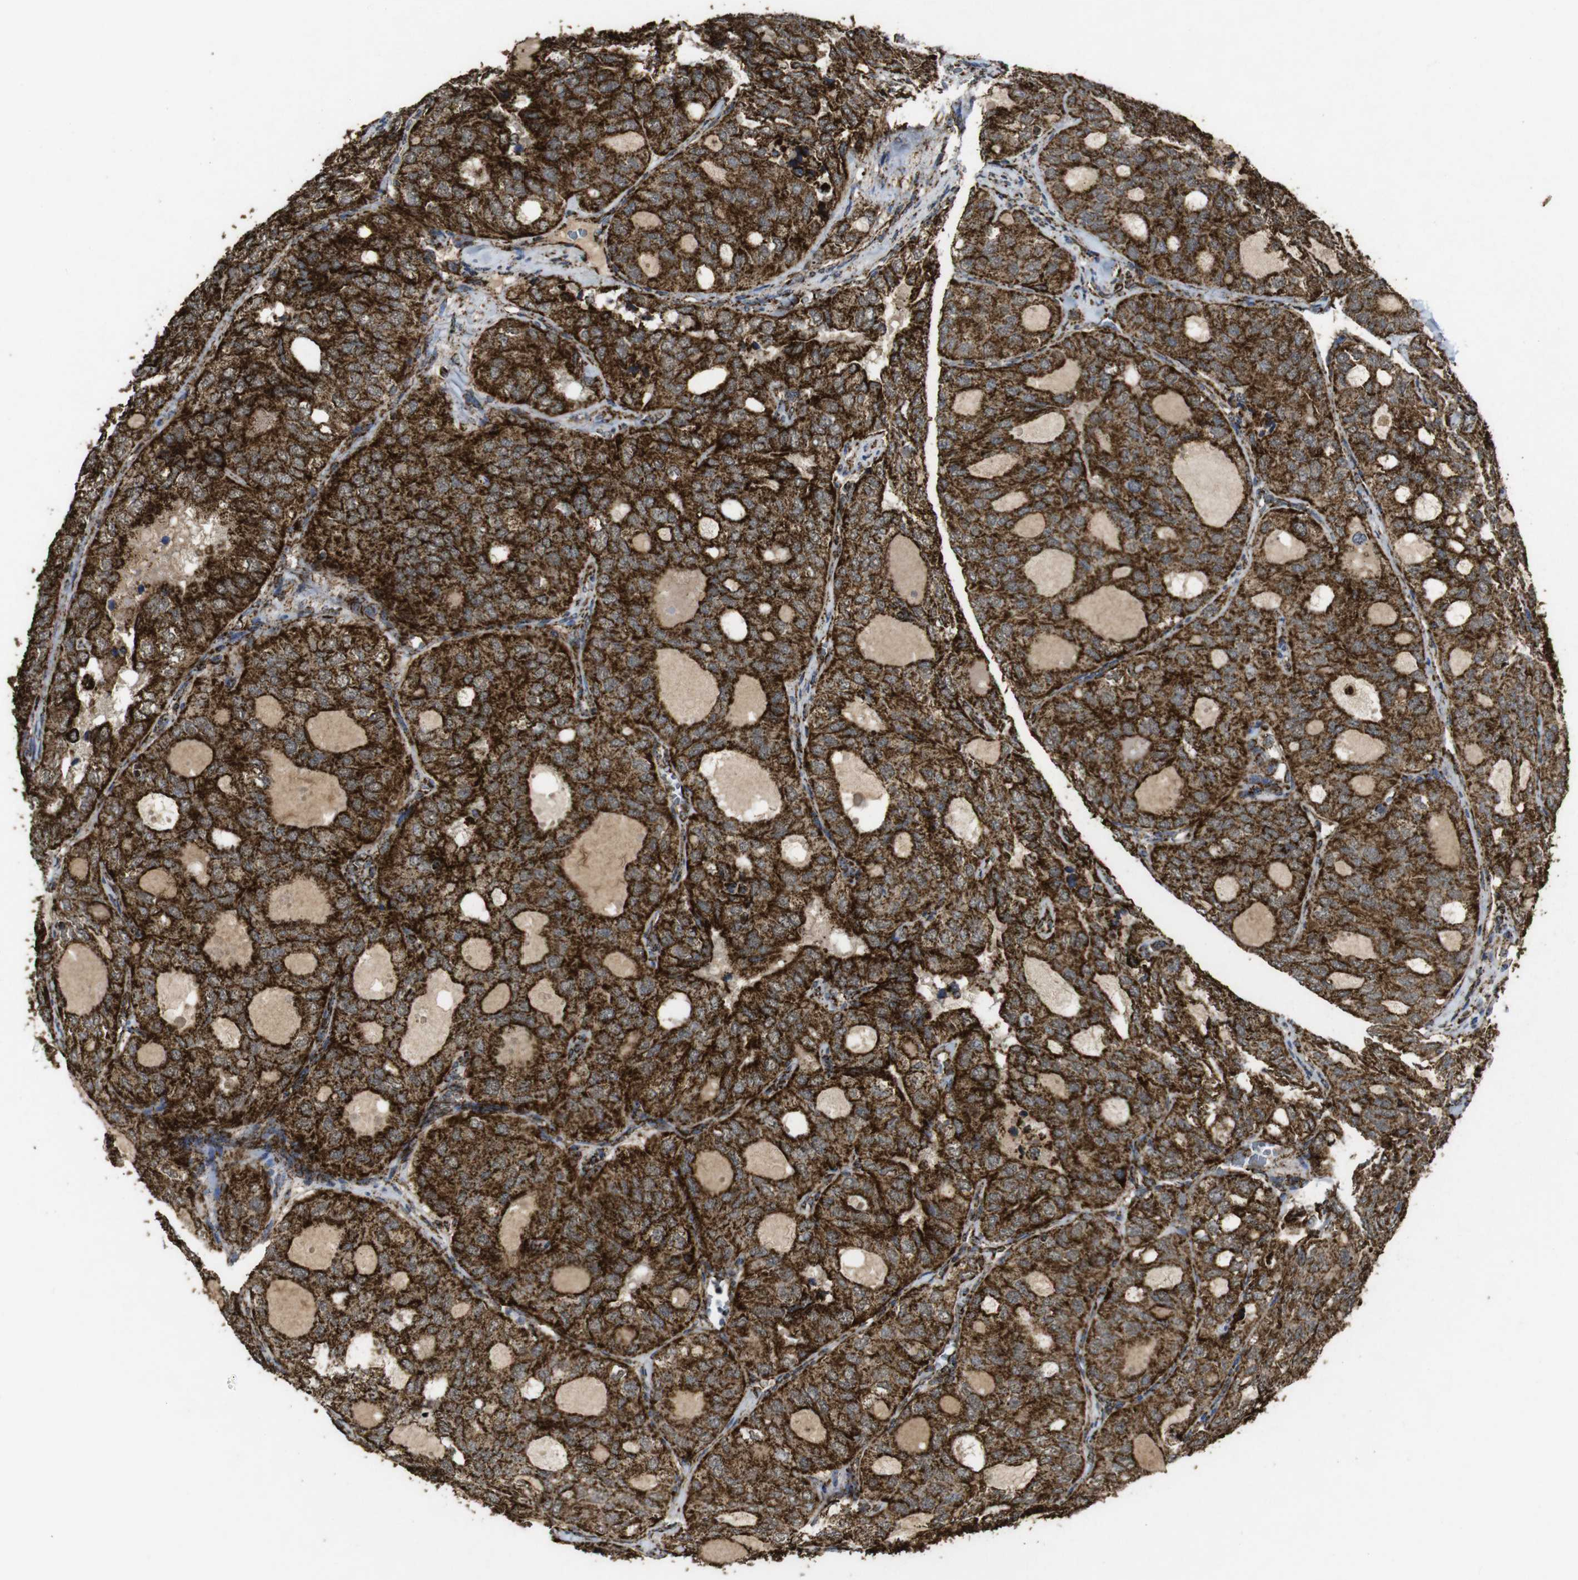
{"staining": {"intensity": "strong", "quantity": ">75%", "location": "cytoplasmic/membranous"}, "tissue": "thyroid cancer", "cell_type": "Tumor cells", "image_type": "cancer", "snomed": [{"axis": "morphology", "description": "Follicular adenoma carcinoma, NOS"}, {"axis": "topography", "description": "Thyroid gland"}], "caption": "A brown stain shows strong cytoplasmic/membranous expression of a protein in human thyroid cancer (follicular adenoma carcinoma) tumor cells.", "gene": "ATP5F1A", "patient": {"sex": "male", "age": 75}}